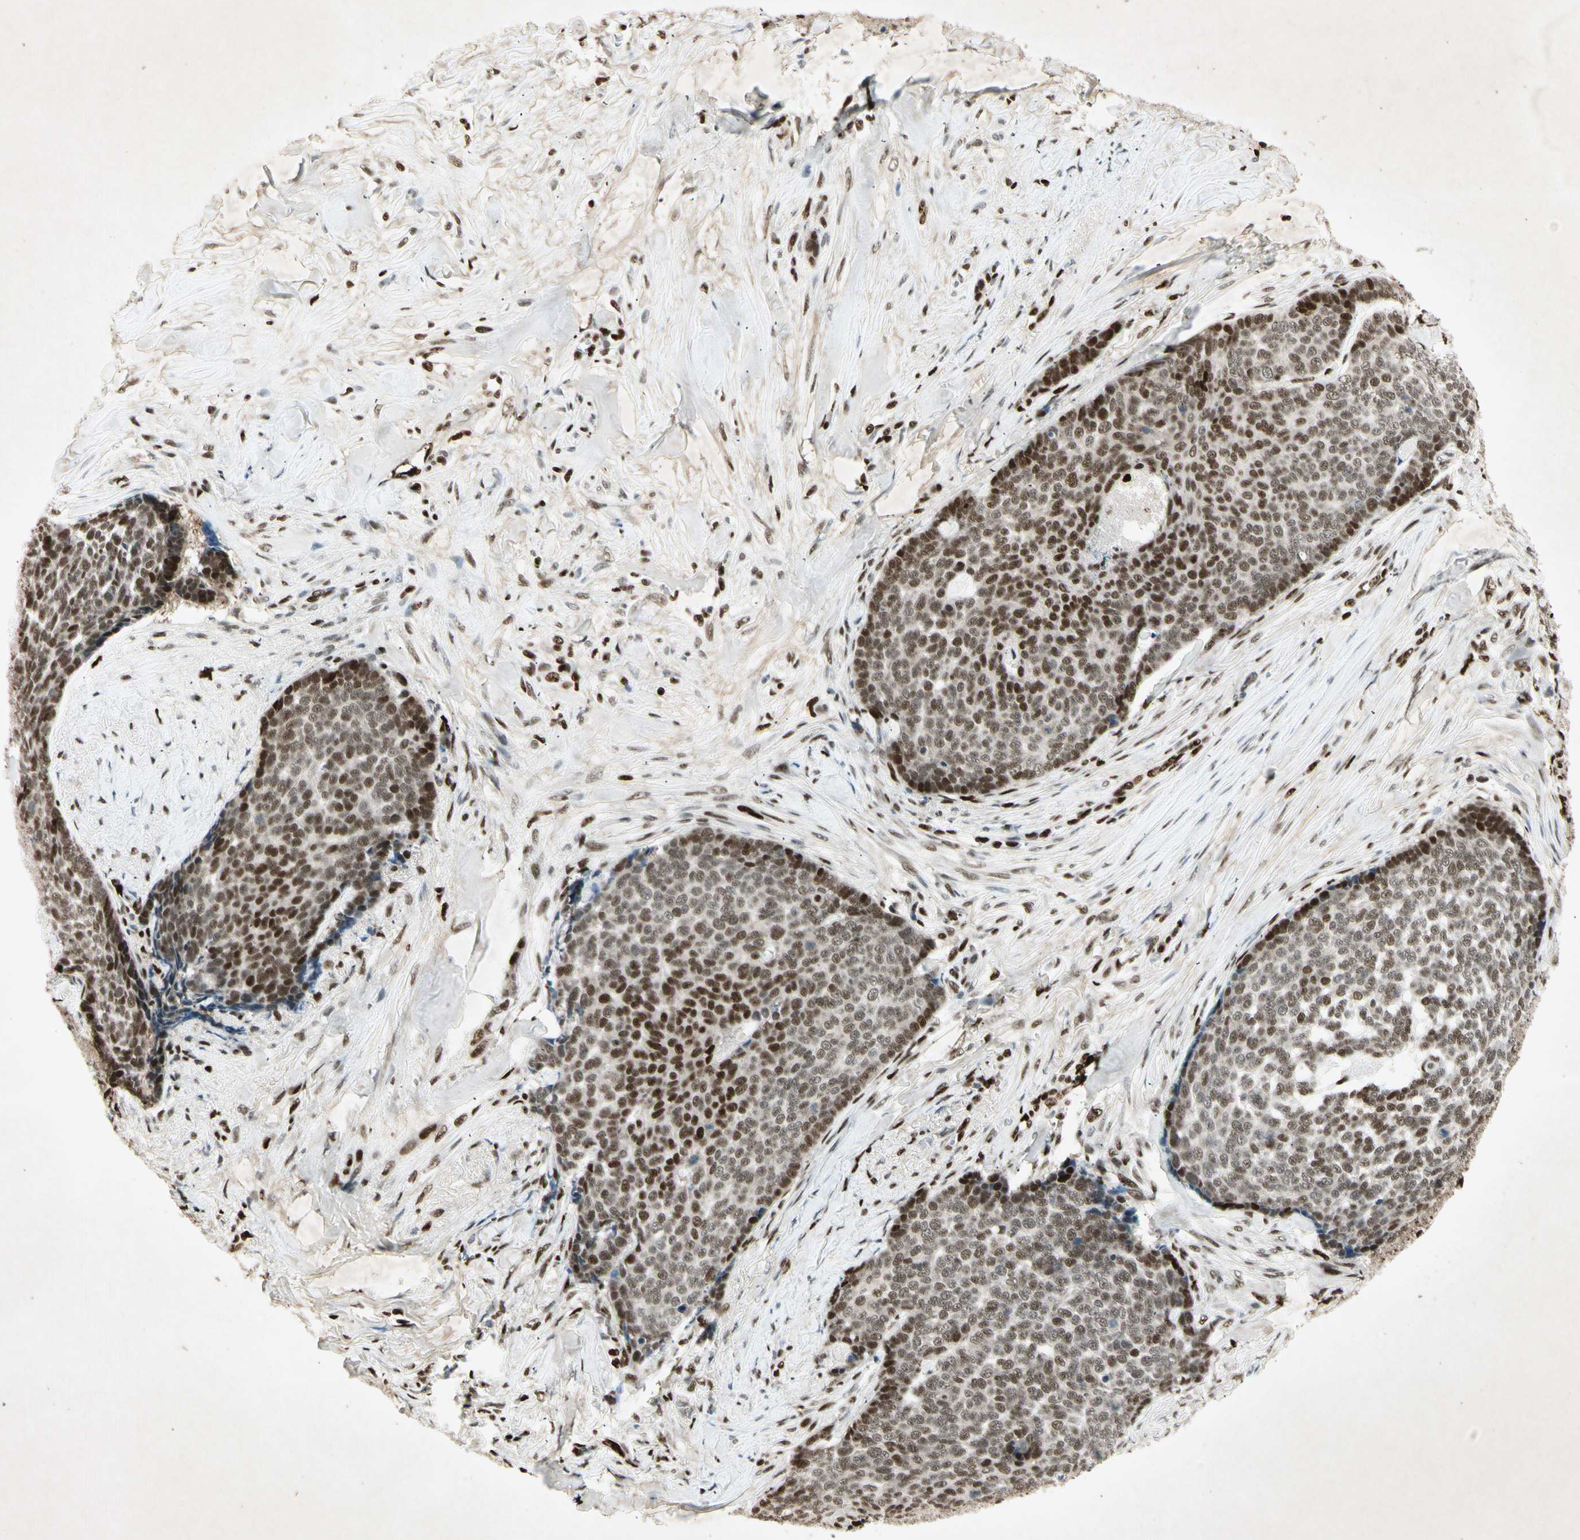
{"staining": {"intensity": "strong", "quantity": ">75%", "location": "nuclear"}, "tissue": "skin cancer", "cell_type": "Tumor cells", "image_type": "cancer", "snomed": [{"axis": "morphology", "description": "Basal cell carcinoma"}, {"axis": "topography", "description": "Skin"}], "caption": "Immunohistochemistry (IHC) image of human skin basal cell carcinoma stained for a protein (brown), which reveals high levels of strong nuclear staining in about >75% of tumor cells.", "gene": "RNF43", "patient": {"sex": "male", "age": 84}}